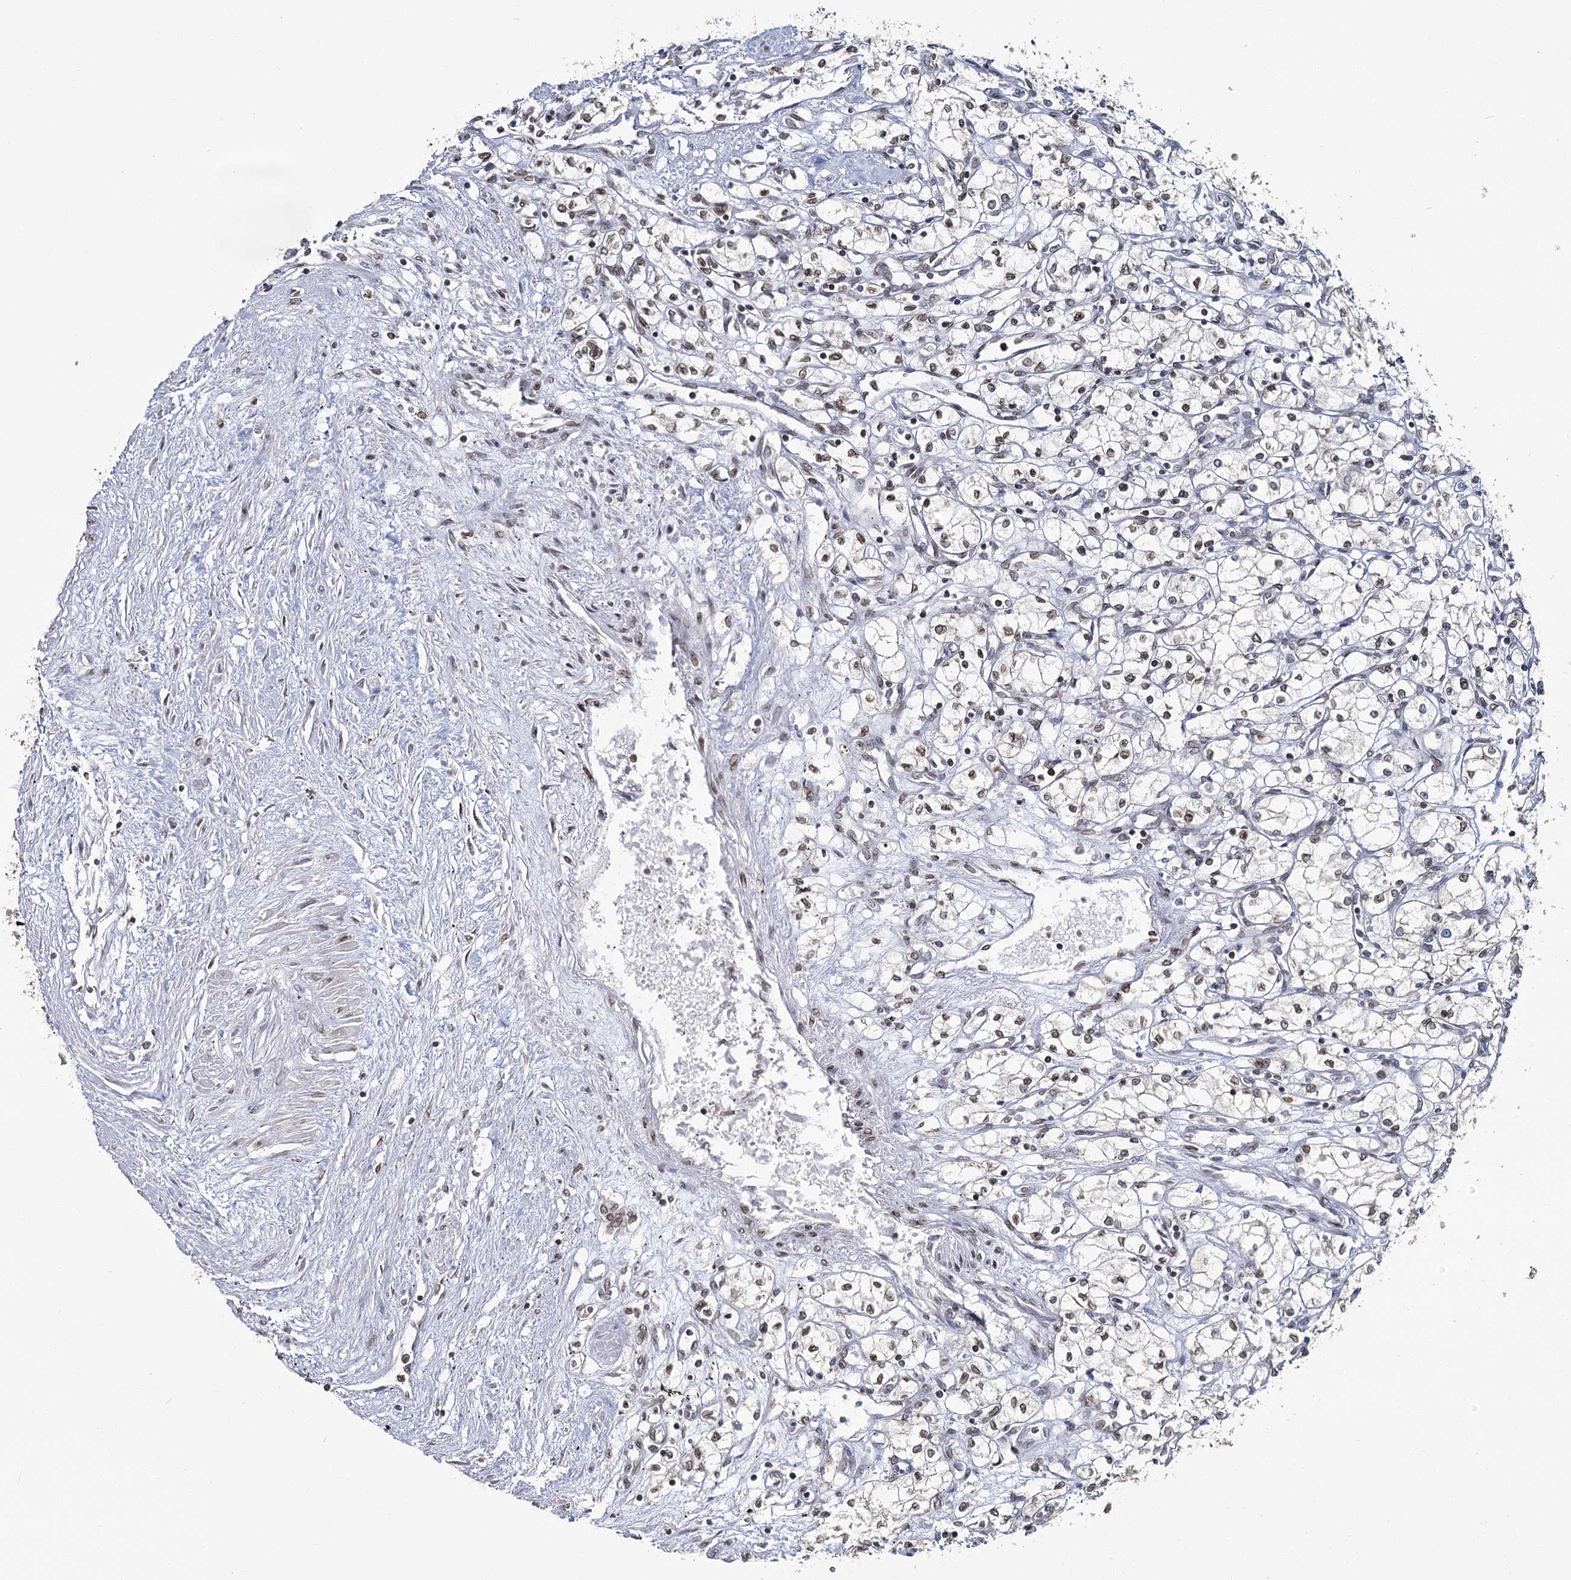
{"staining": {"intensity": "negative", "quantity": "none", "location": "none"}, "tissue": "renal cancer", "cell_type": "Tumor cells", "image_type": "cancer", "snomed": [{"axis": "morphology", "description": "Adenocarcinoma, NOS"}, {"axis": "topography", "description": "Kidney"}], "caption": "The immunohistochemistry (IHC) micrograph has no significant positivity in tumor cells of renal adenocarcinoma tissue. (DAB (3,3'-diaminobenzidine) immunohistochemistry (IHC) visualized using brightfield microscopy, high magnification).", "gene": "KIAA0930", "patient": {"sex": "male", "age": 59}}